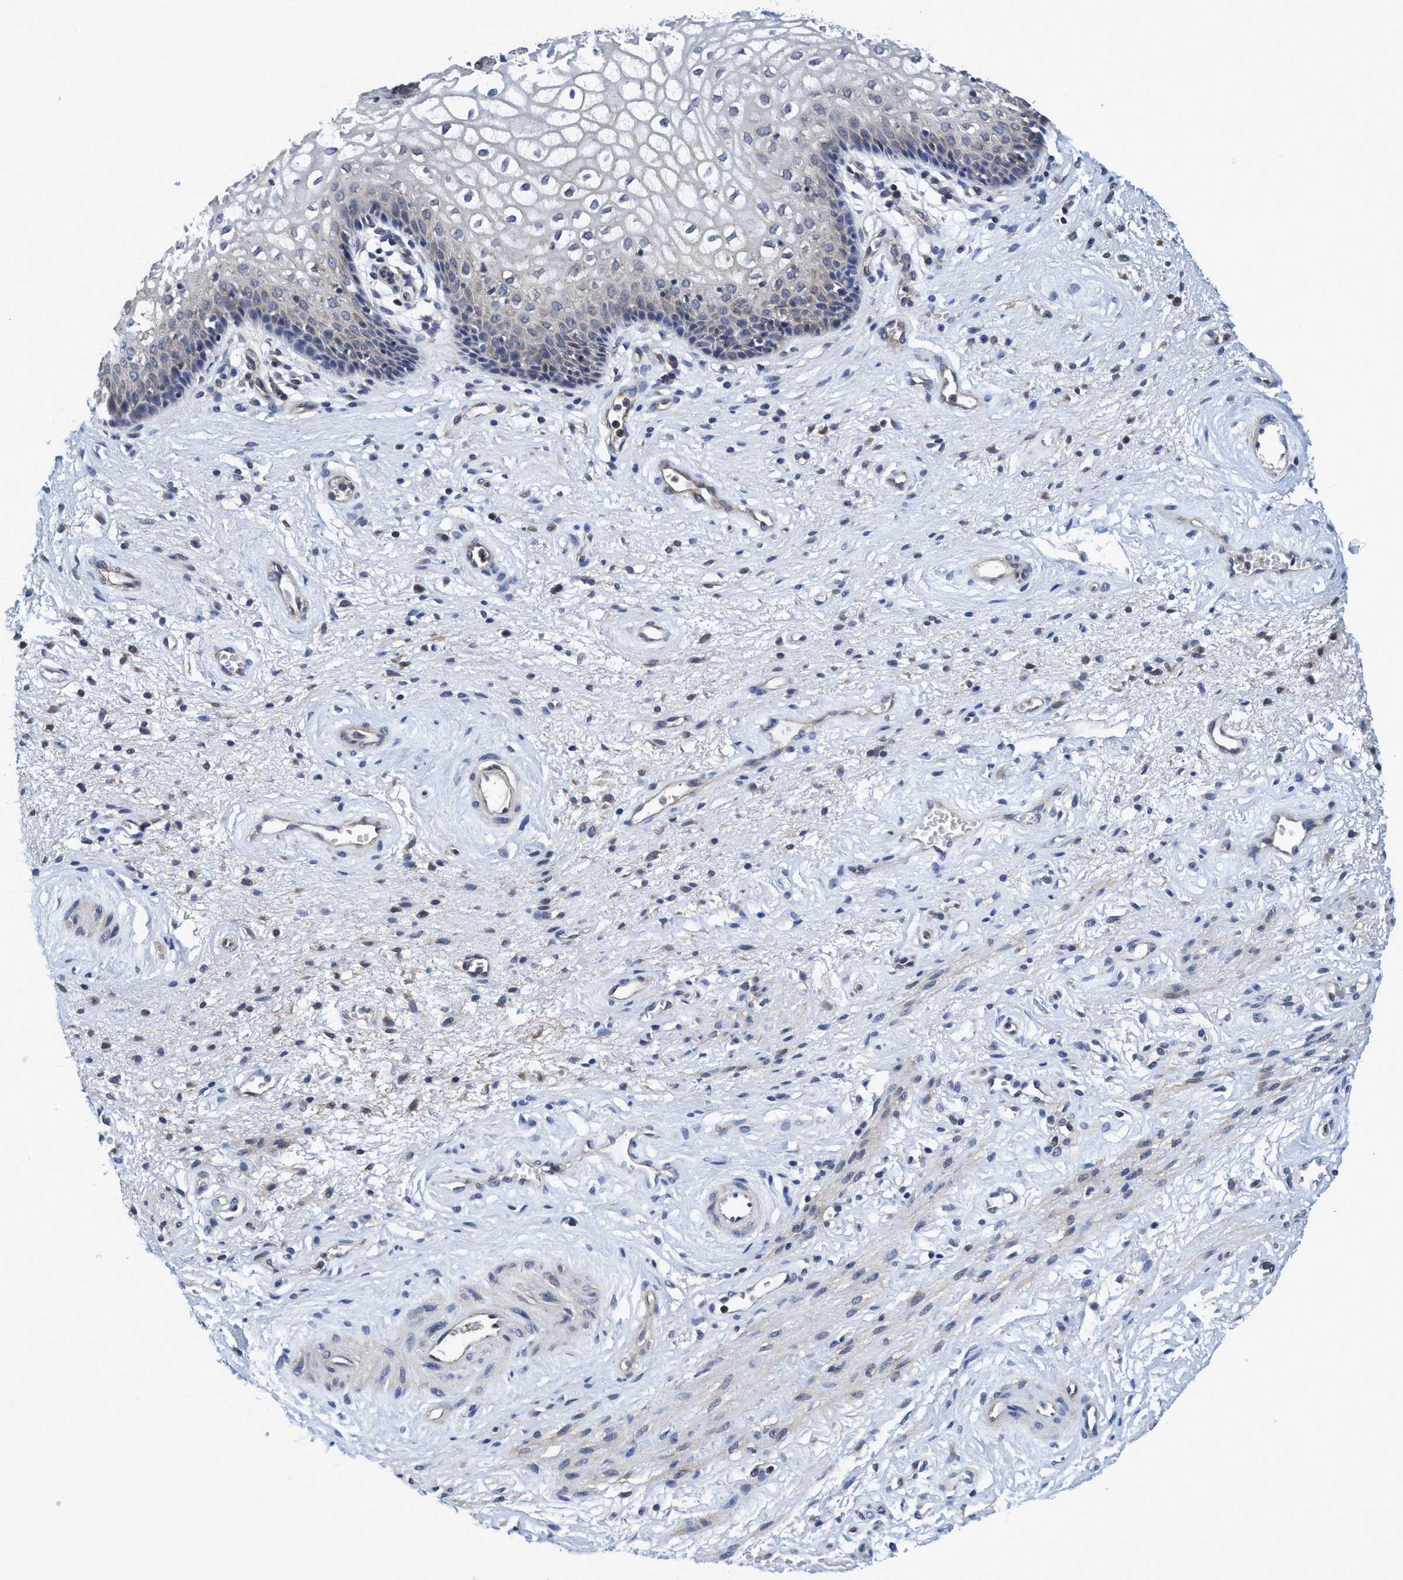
{"staining": {"intensity": "negative", "quantity": "none", "location": "none"}, "tissue": "vagina", "cell_type": "Squamous epithelial cells", "image_type": "normal", "snomed": [{"axis": "morphology", "description": "Normal tissue, NOS"}, {"axis": "topography", "description": "Vagina"}], "caption": "IHC image of normal vagina stained for a protein (brown), which shows no expression in squamous epithelial cells.", "gene": "CALCOCO2", "patient": {"sex": "female", "age": 34}}